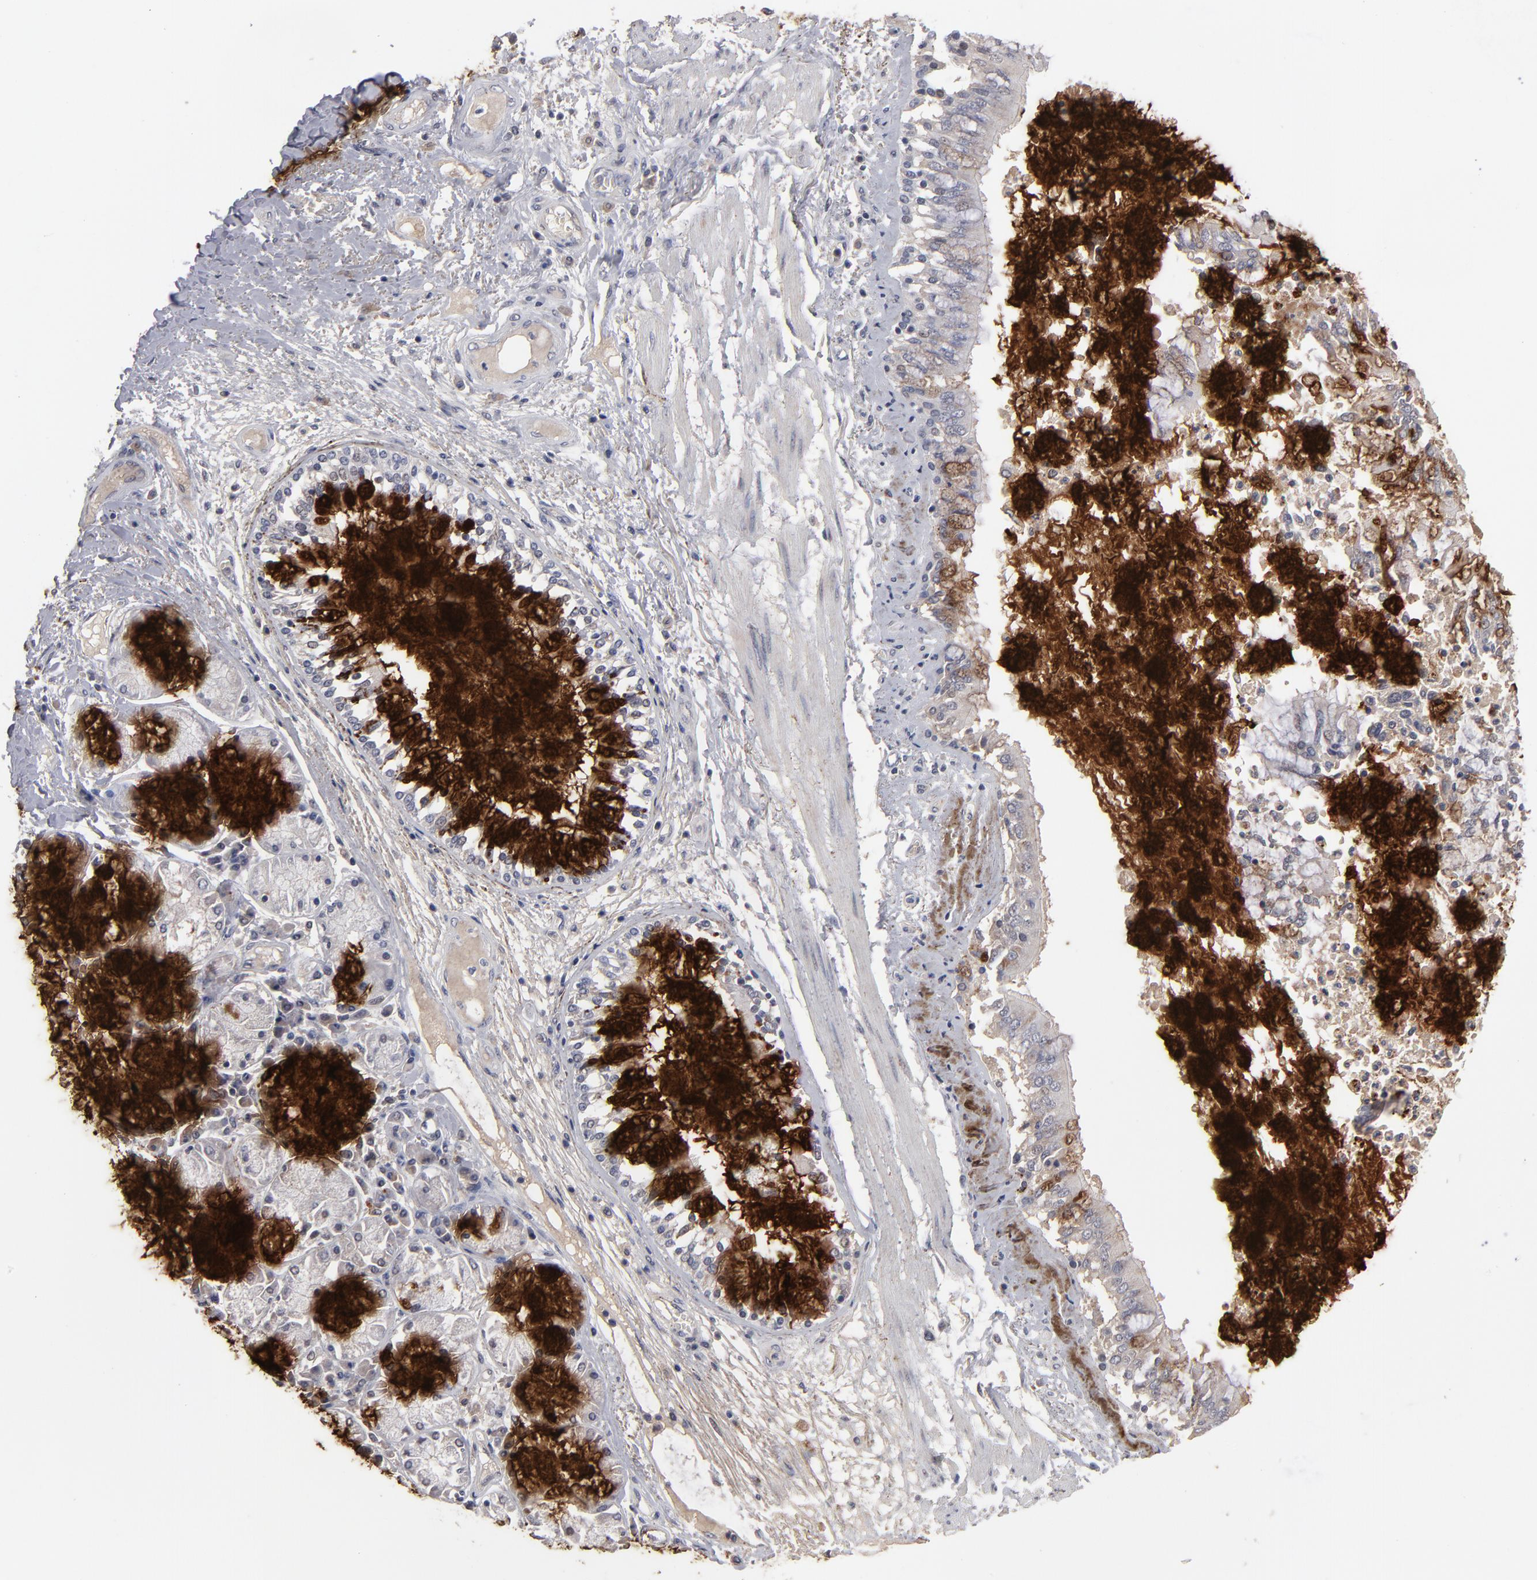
{"staining": {"intensity": "weak", "quantity": "25%-75%", "location": "cytoplasmic/membranous"}, "tissue": "bronchus", "cell_type": "Respiratory epithelial cells", "image_type": "normal", "snomed": [{"axis": "morphology", "description": "Normal tissue, NOS"}, {"axis": "topography", "description": "Cartilage tissue"}, {"axis": "topography", "description": "Bronchus"}, {"axis": "topography", "description": "Lung"}], "caption": "An image of bronchus stained for a protein reveals weak cytoplasmic/membranous brown staining in respiratory epithelial cells. (DAB IHC with brightfield microscopy, high magnification).", "gene": "GPM6B", "patient": {"sex": "female", "age": 49}}